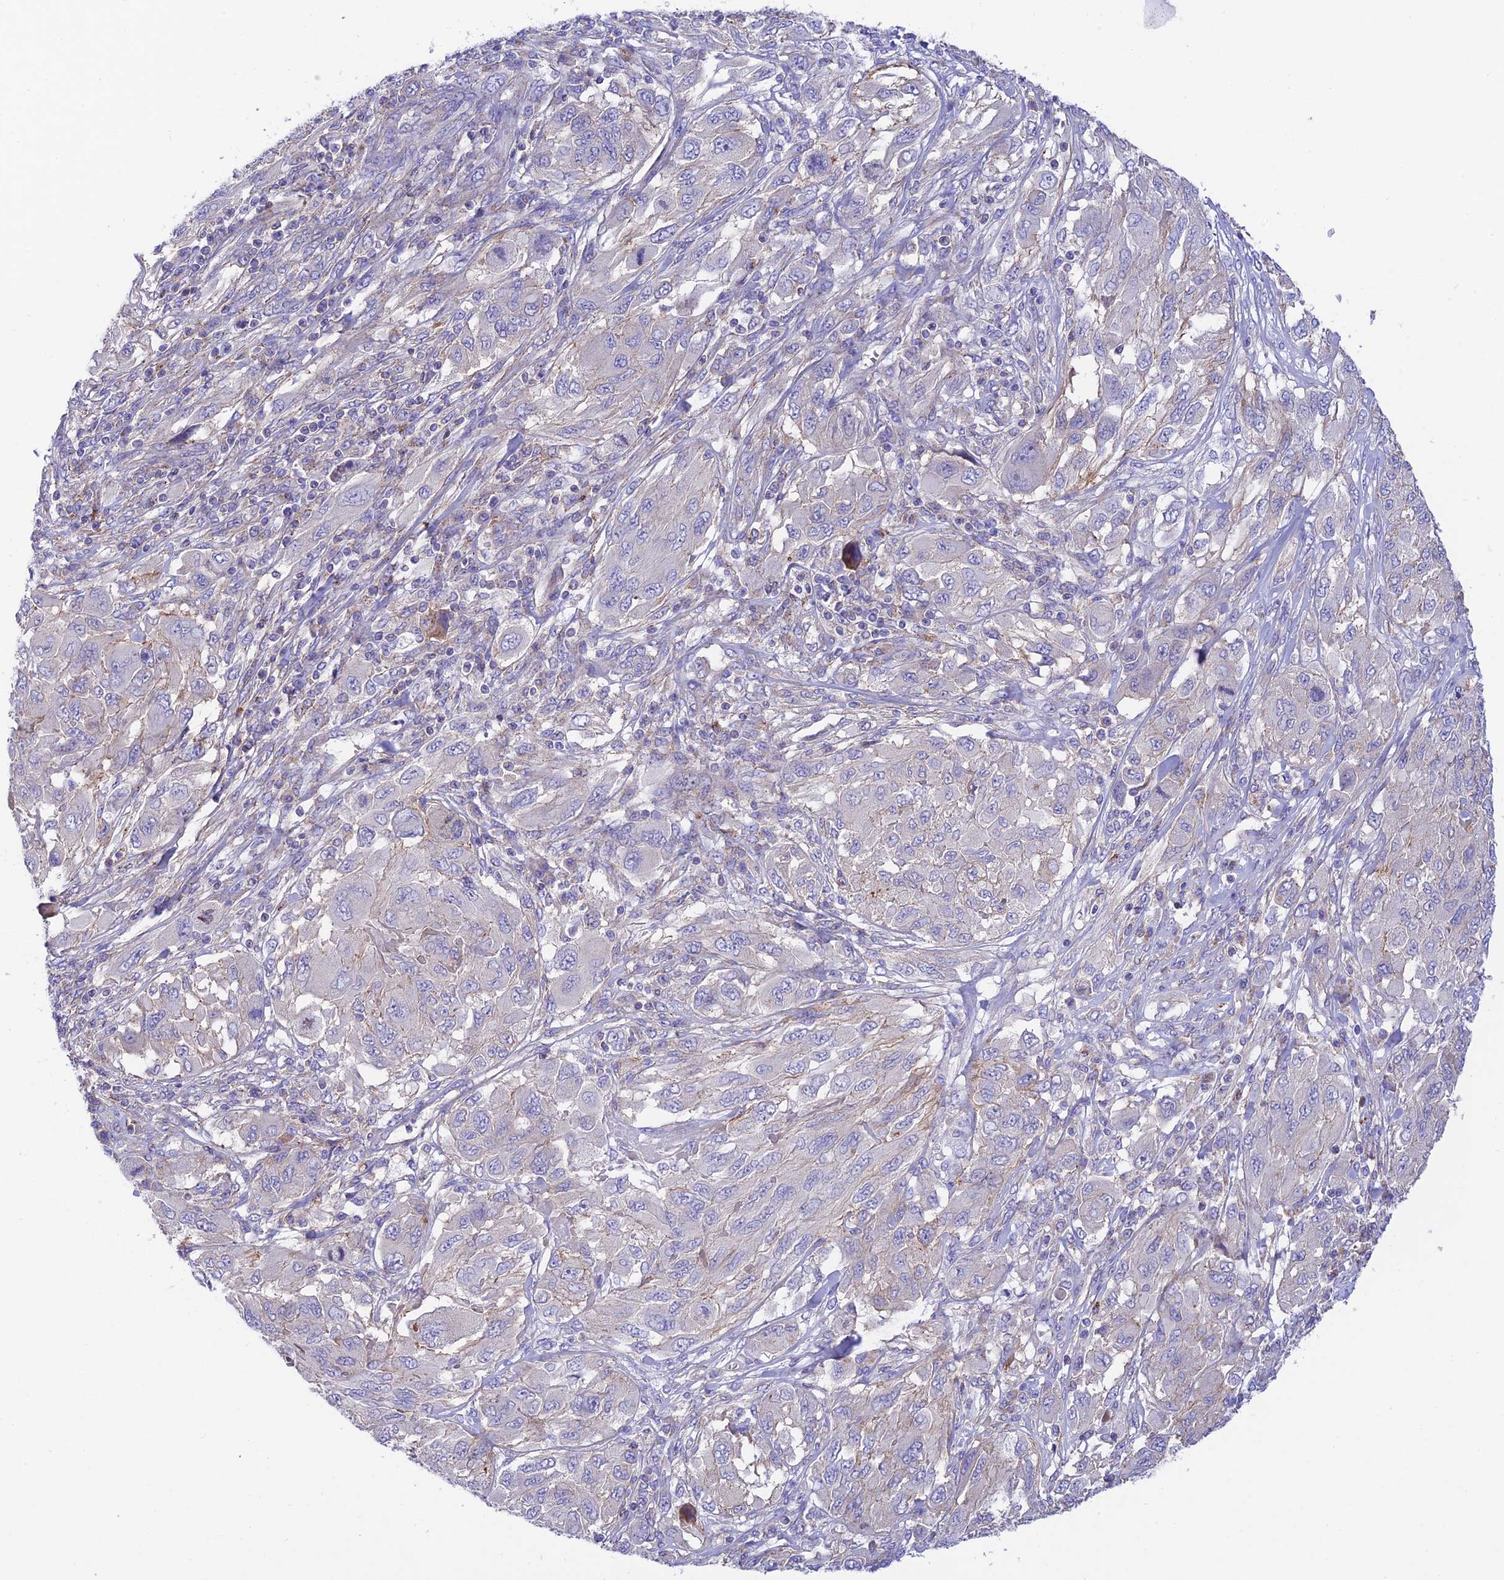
{"staining": {"intensity": "negative", "quantity": "none", "location": "none"}, "tissue": "melanoma", "cell_type": "Tumor cells", "image_type": "cancer", "snomed": [{"axis": "morphology", "description": "Malignant melanoma, NOS"}, {"axis": "topography", "description": "Skin"}], "caption": "Protein analysis of malignant melanoma demonstrates no significant staining in tumor cells.", "gene": "CCDC157", "patient": {"sex": "female", "age": 91}}